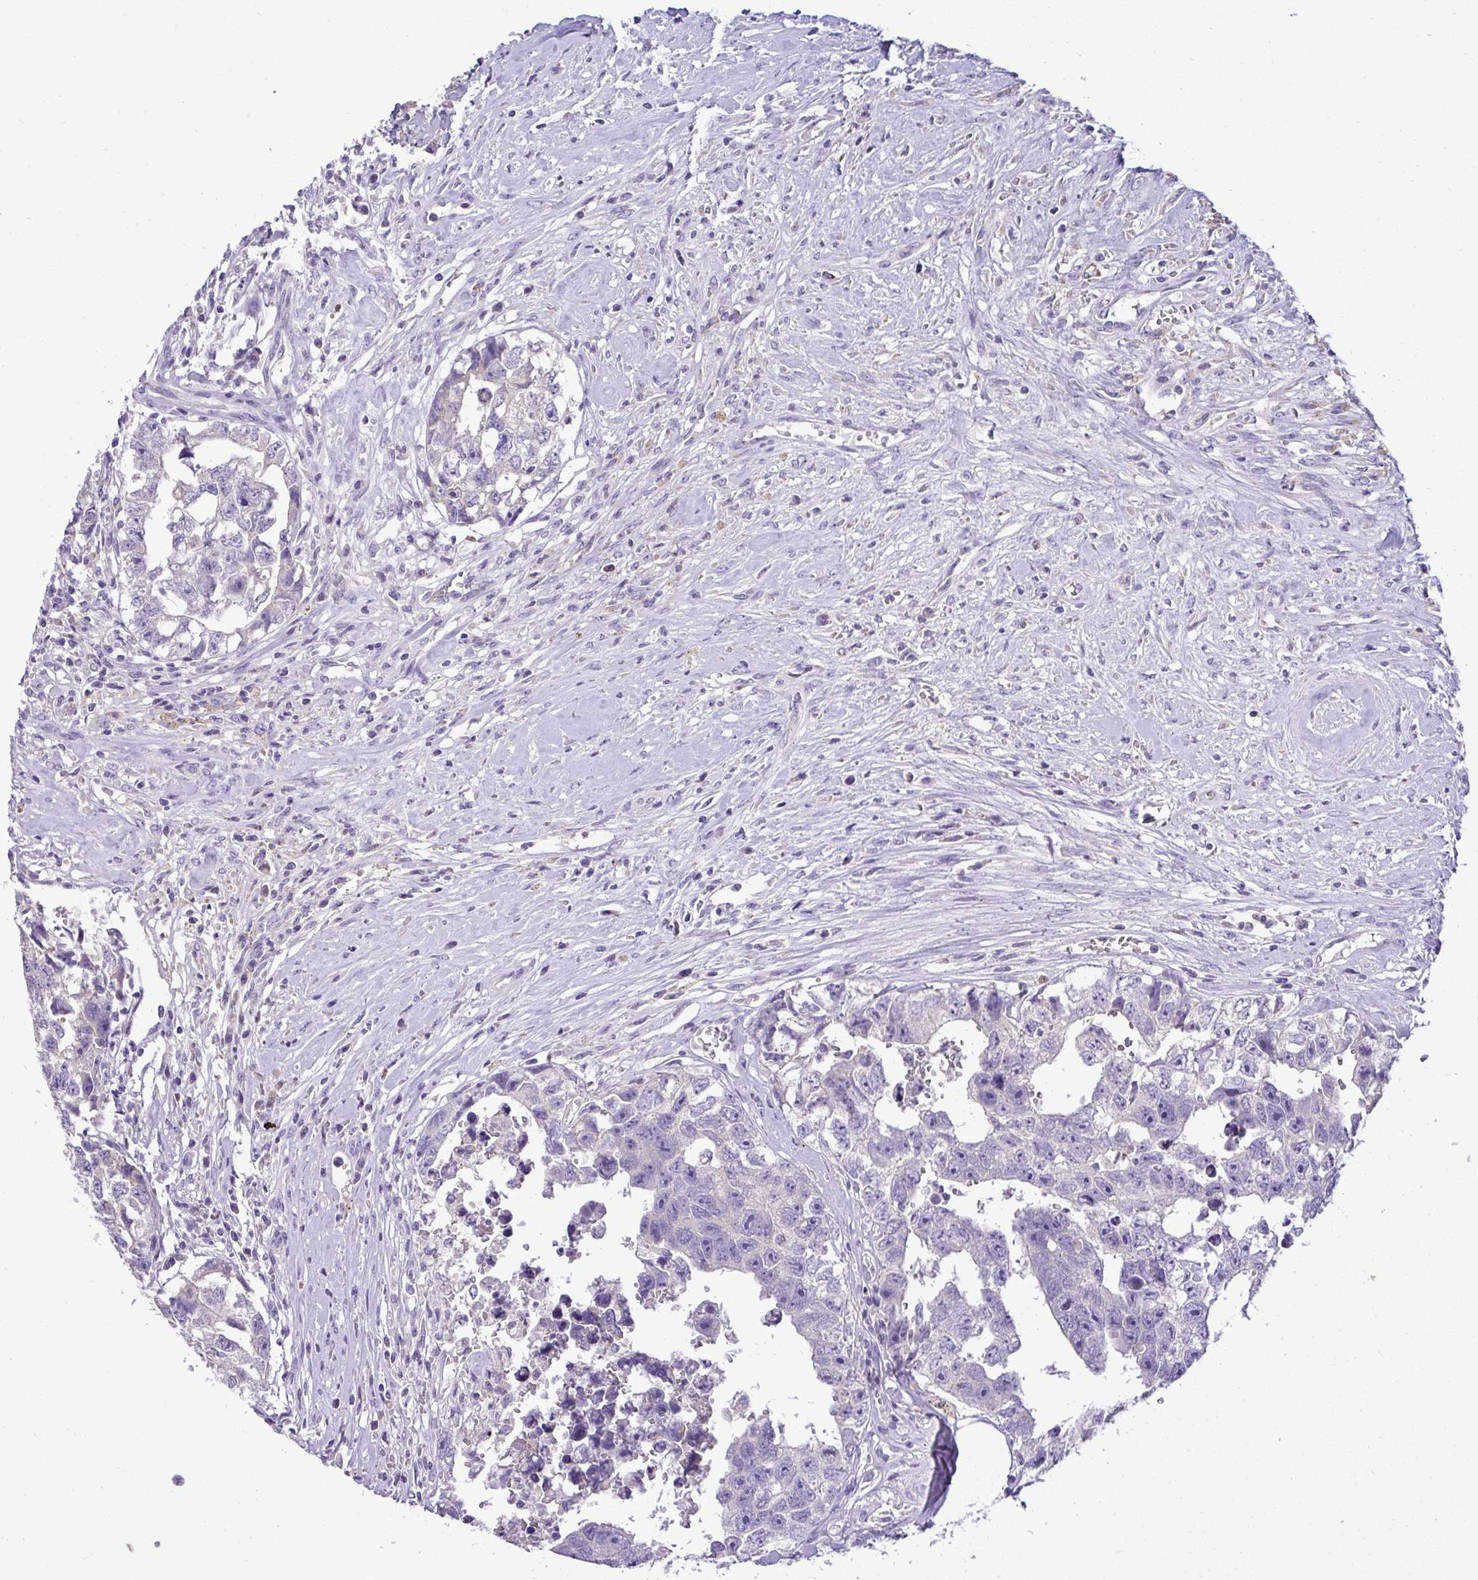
{"staining": {"intensity": "negative", "quantity": "none", "location": "none"}, "tissue": "testis cancer", "cell_type": "Tumor cells", "image_type": "cancer", "snomed": [{"axis": "morphology", "description": "Carcinoma, Embryonal, NOS"}, {"axis": "topography", "description": "Testis"}], "caption": "An IHC image of testis cancer is shown. There is no staining in tumor cells of testis cancer.", "gene": "ST8SIA2", "patient": {"sex": "male", "age": 22}}